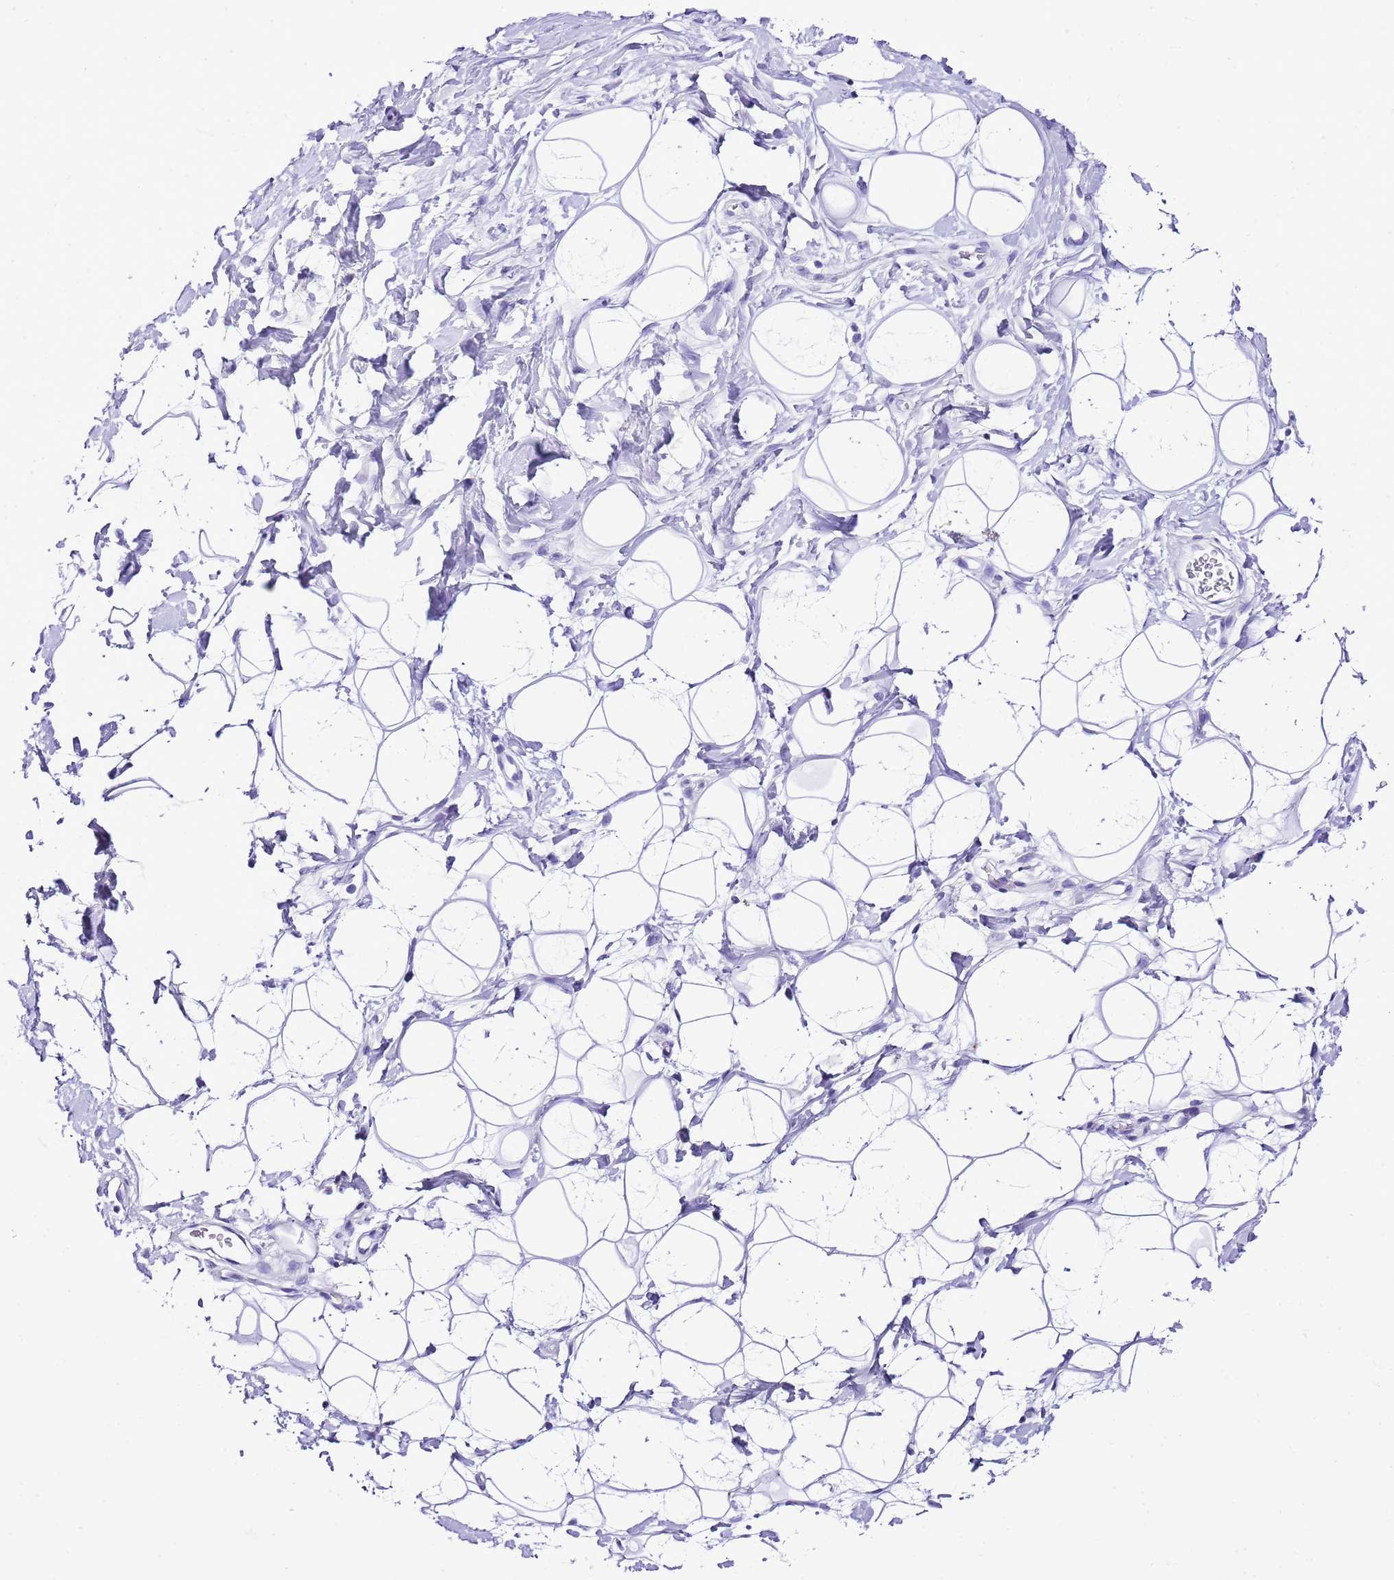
{"staining": {"intensity": "negative", "quantity": "none", "location": "none"}, "tissue": "adipose tissue", "cell_type": "Adipocytes", "image_type": "normal", "snomed": [{"axis": "morphology", "description": "Normal tissue, NOS"}, {"axis": "topography", "description": "Breast"}], "caption": "Immunohistochemistry photomicrograph of unremarkable adipose tissue stained for a protein (brown), which displays no positivity in adipocytes. The staining was performed using DAB to visualize the protein expression in brown, while the nuclei were stained in blue with hematoxylin (Magnification: 20x).", "gene": "KCNC1", "patient": {"sex": "female", "age": 26}}